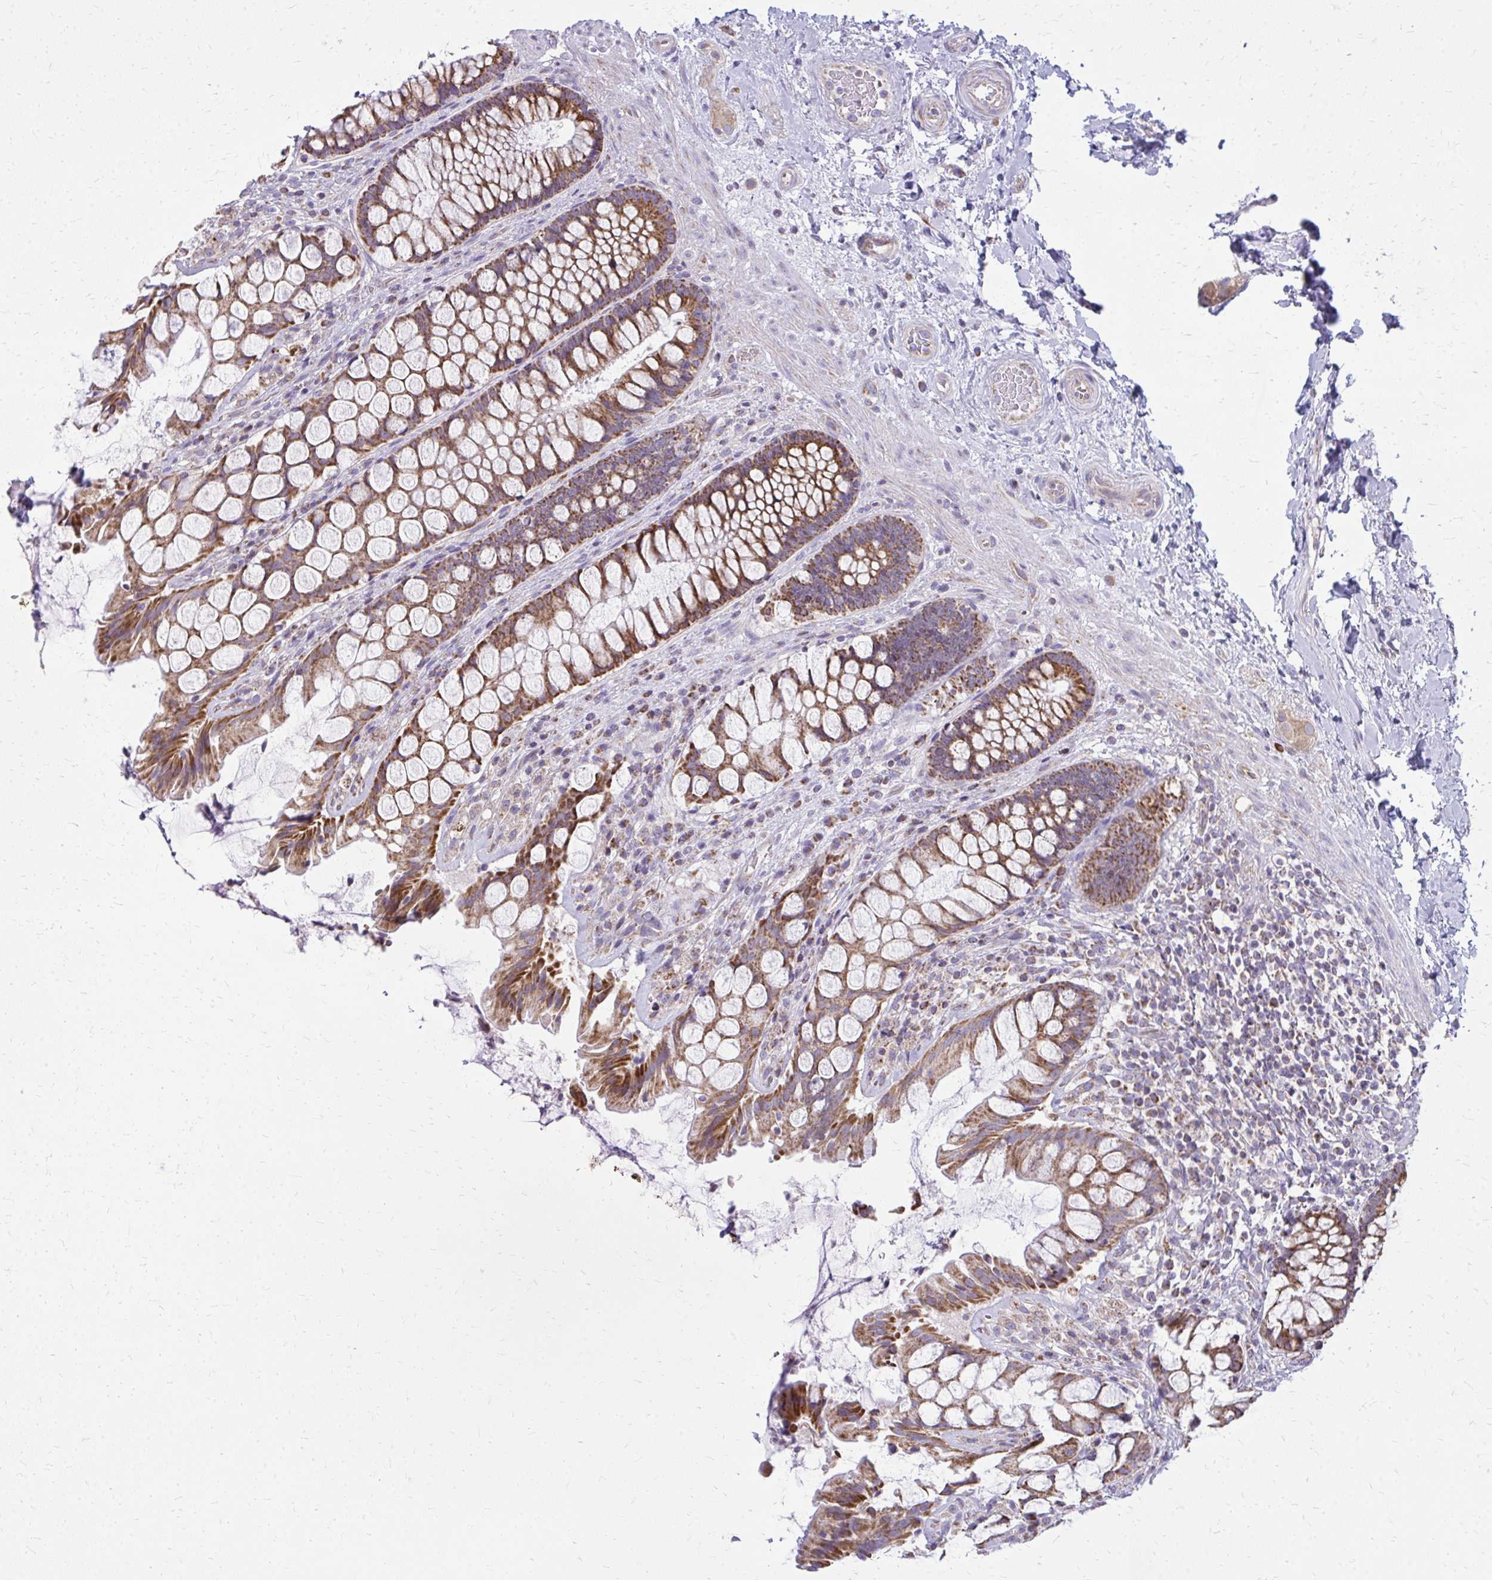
{"staining": {"intensity": "strong", "quantity": ">75%", "location": "cytoplasmic/membranous"}, "tissue": "rectum", "cell_type": "Glandular cells", "image_type": "normal", "snomed": [{"axis": "morphology", "description": "Normal tissue, NOS"}, {"axis": "topography", "description": "Rectum"}], "caption": "A high amount of strong cytoplasmic/membranous positivity is present in about >75% of glandular cells in unremarkable rectum. (Brightfield microscopy of DAB IHC at high magnification).", "gene": "IFIT1", "patient": {"sex": "female", "age": 58}}